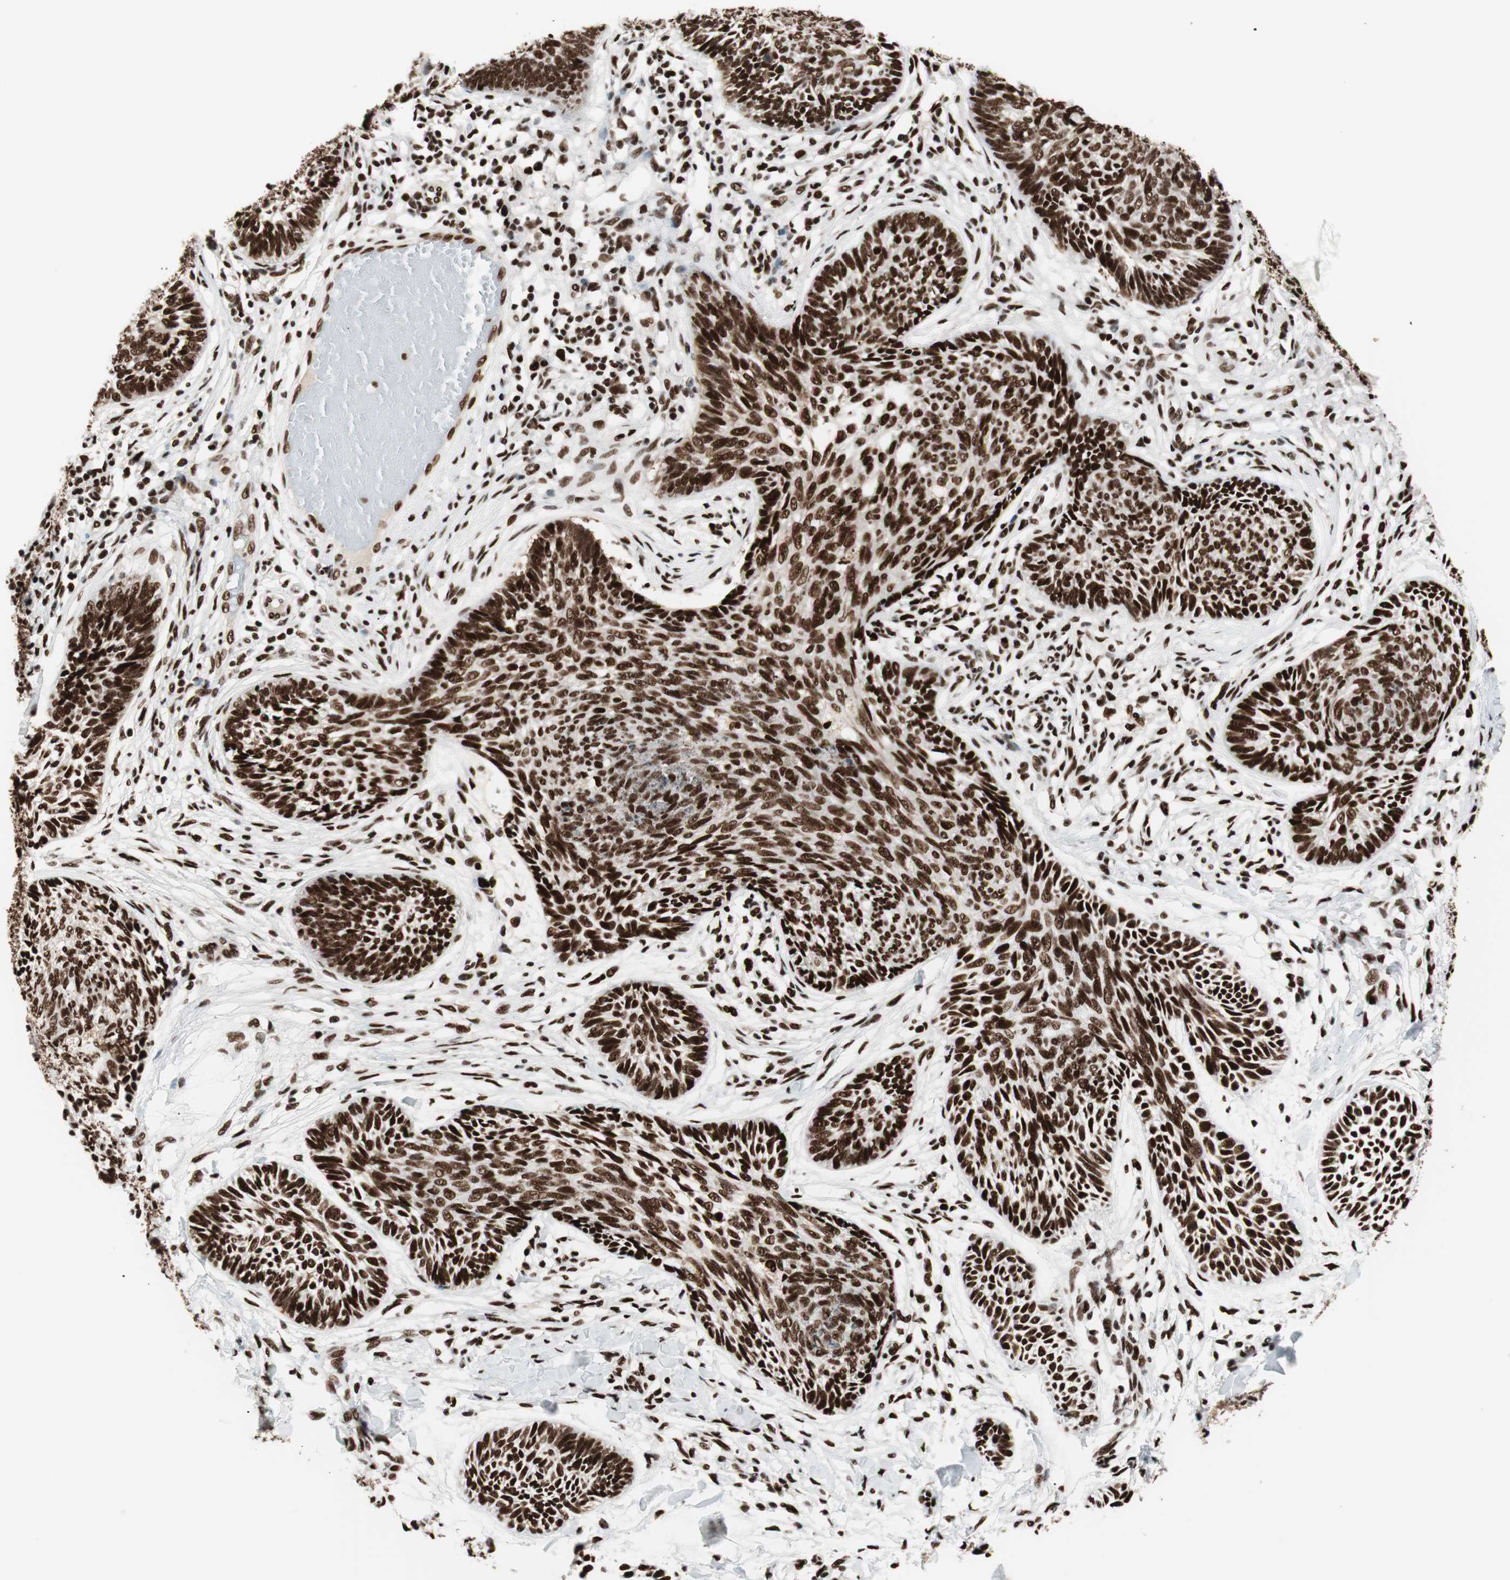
{"staining": {"intensity": "strong", "quantity": ">75%", "location": "nuclear"}, "tissue": "skin cancer", "cell_type": "Tumor cells", "image_type": "cancer", "snomed": [{"axis": "morphology", "description": "Papilloma, NOS"}, {"axis": "morphology", "description": "Basal cell carcinoma"}, {"axis": "topography", "description": "Skin"}], "caption": "High-power microscopy captured an IHC photomicrograph of skin cancer (basal cell carcinoma), revealing strong nuclear staining in approximately >75% of tumor cells. The protein is shown in brown color, while the nuclei are stained blue.", "gene": "PSME3", "patient": {"sex": "male", "age": 87}}